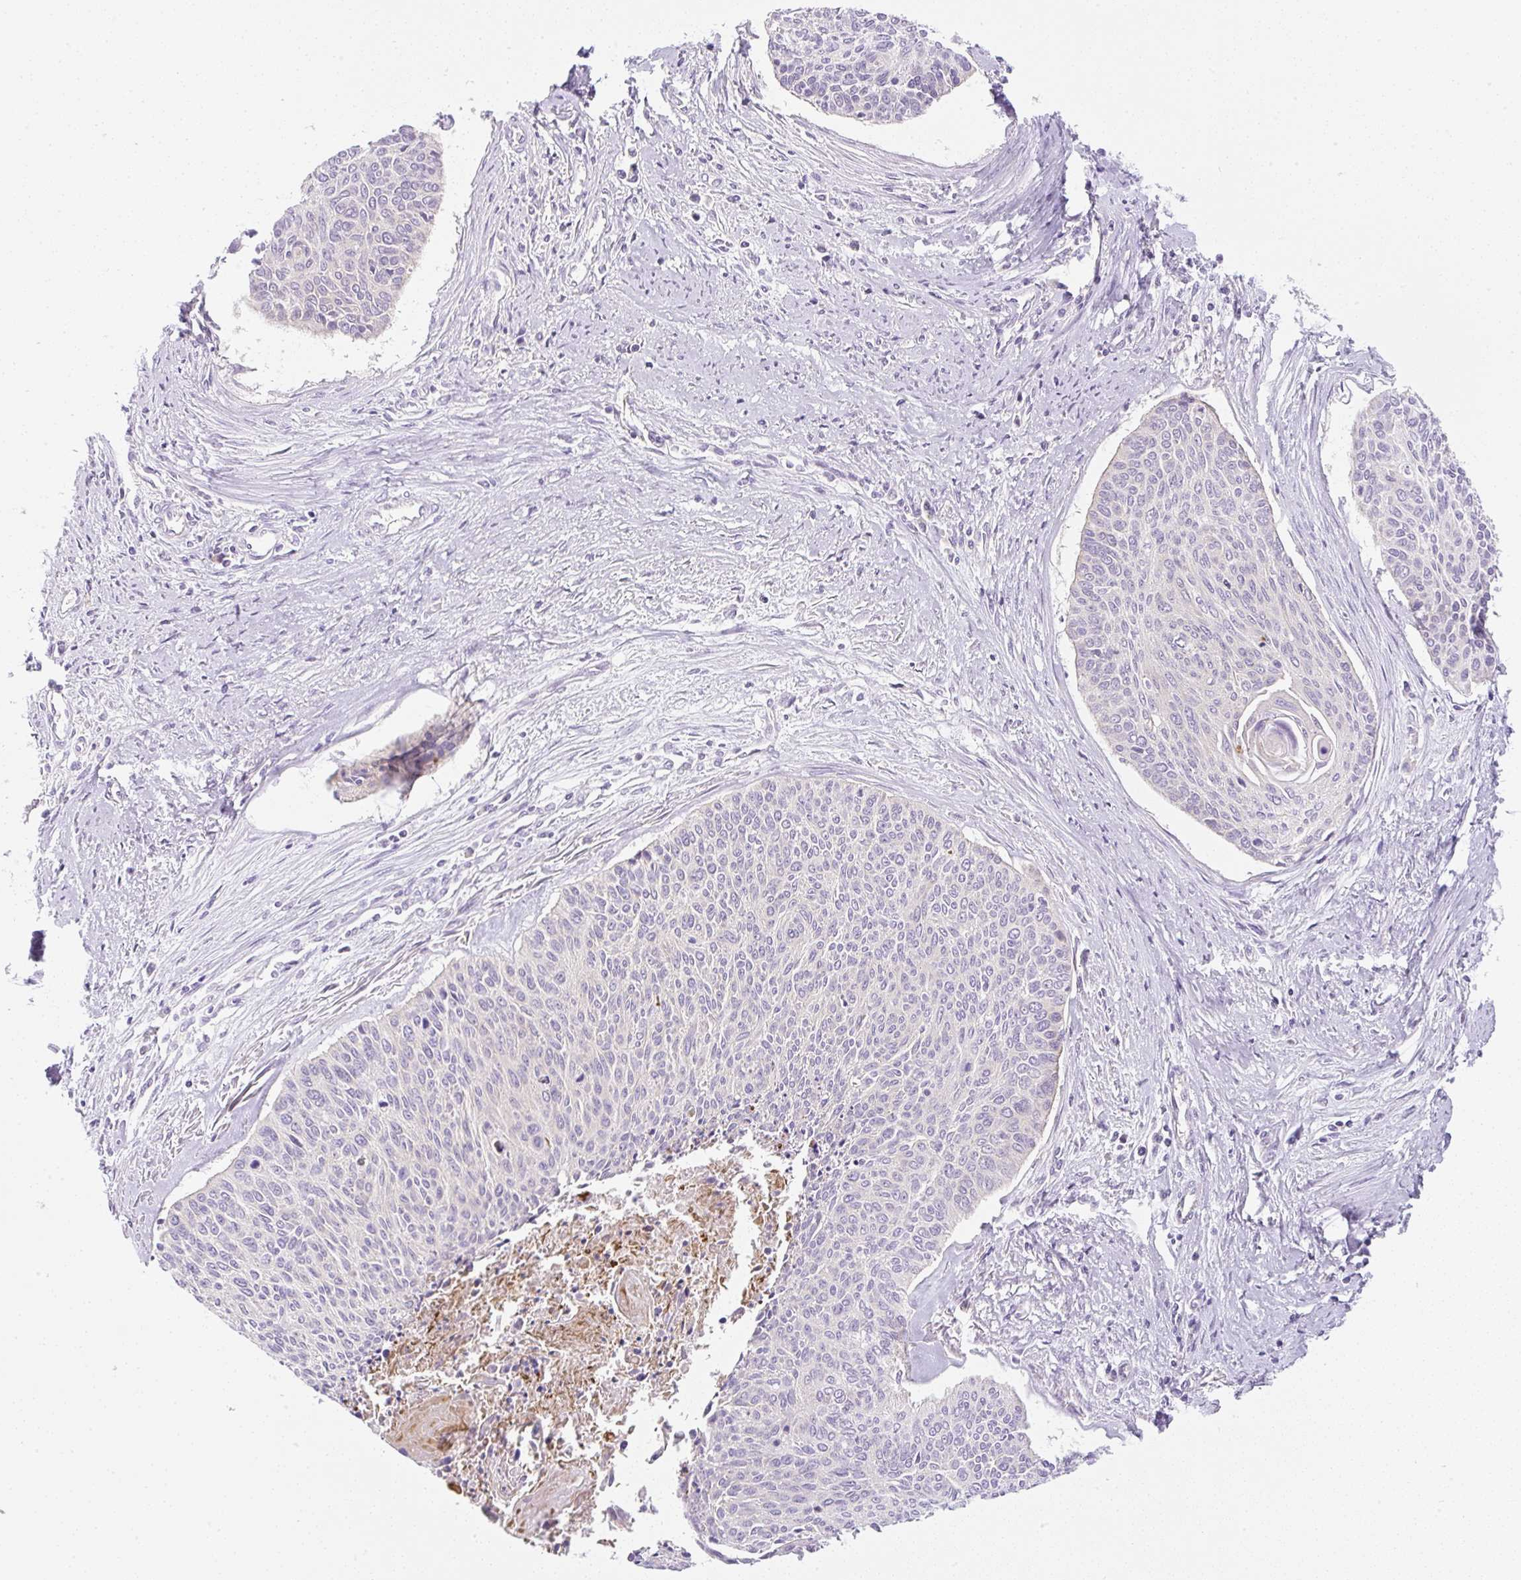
{"staining": {"intensity": "negative", "quantity": "none", "location": "none"}, "tissue": "cervical cancer", "cell_type": "Tumor cells", "image_type": "cancer", "snomed": [{"axis": "morphology", "description": "Squamous cell carcinoma, NOS"}, {"axis": "topography", "description": "Cervix"}], "caption": "The photomicrograph displays no staining of tumor cells in cervical cancer (squamous cell carcinoma).", "gene": "OMA1", "patient": {"sex": "female", "age": 55}}